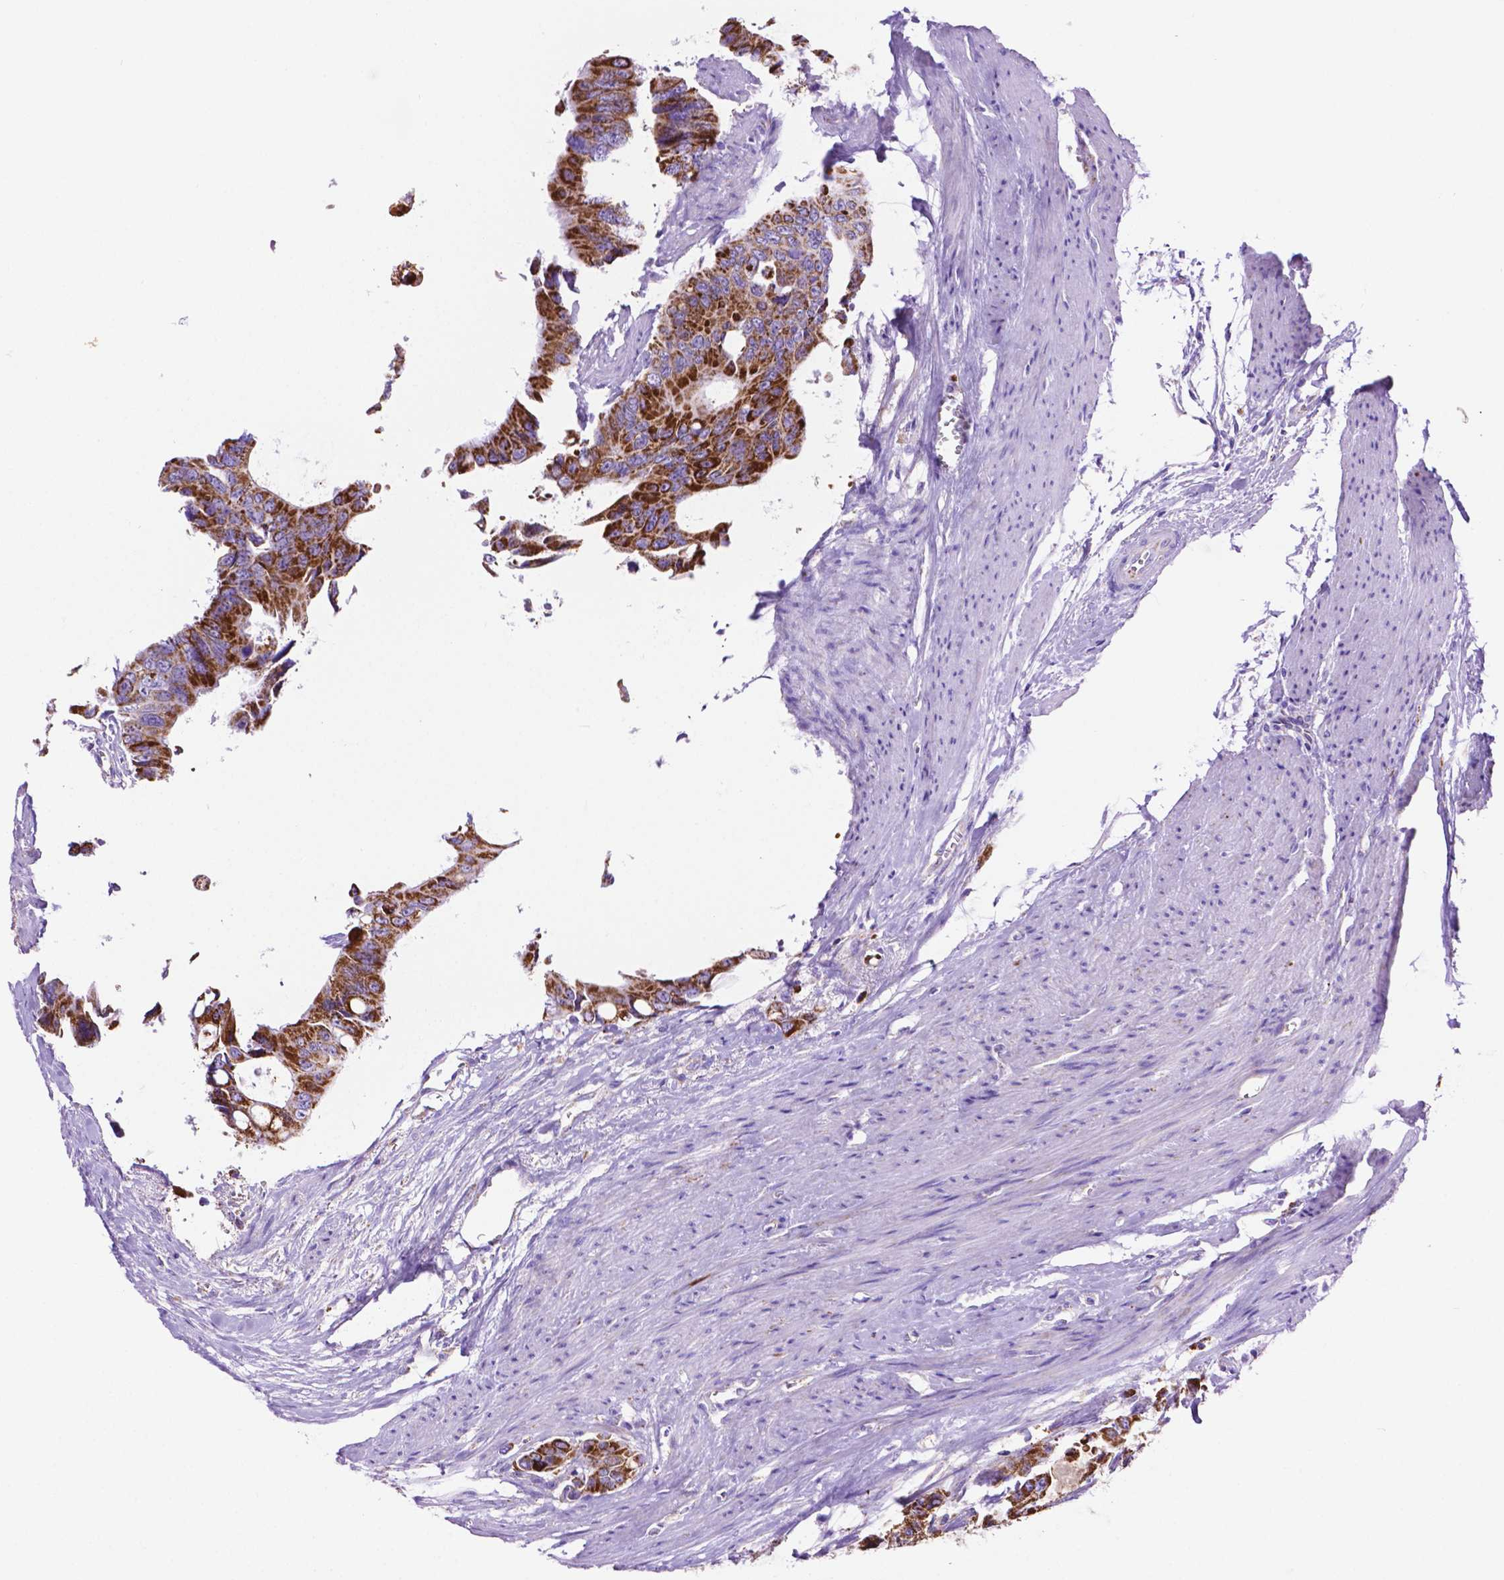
{"staining": {"intensity": "strong", "quantity": ">75%", "location": "cytoplasmic/membranous"}, "tissue": "colorectal cancer", "cell_type": "Tumor cells", "image_type": "cancer", "snomed": [{"axis": "morphology", "description": "Adenocarcinoma, NOS"}, {"axis": "topography", "description": "Rectum"}], "caption": "Protein expression analysis of human adenocarcinoma (colorectal) reveals strong cytoplasmic/membranous expression in approximately >75% of tumor cells. (Stains: DAB (3,3'-diaminobenzidine) in brown, nuclei in blue, Microscopy: brightfield microscopy at high magnification).", "gene": "GDPD5", "patient": {"sex": "male", "age": 76}}